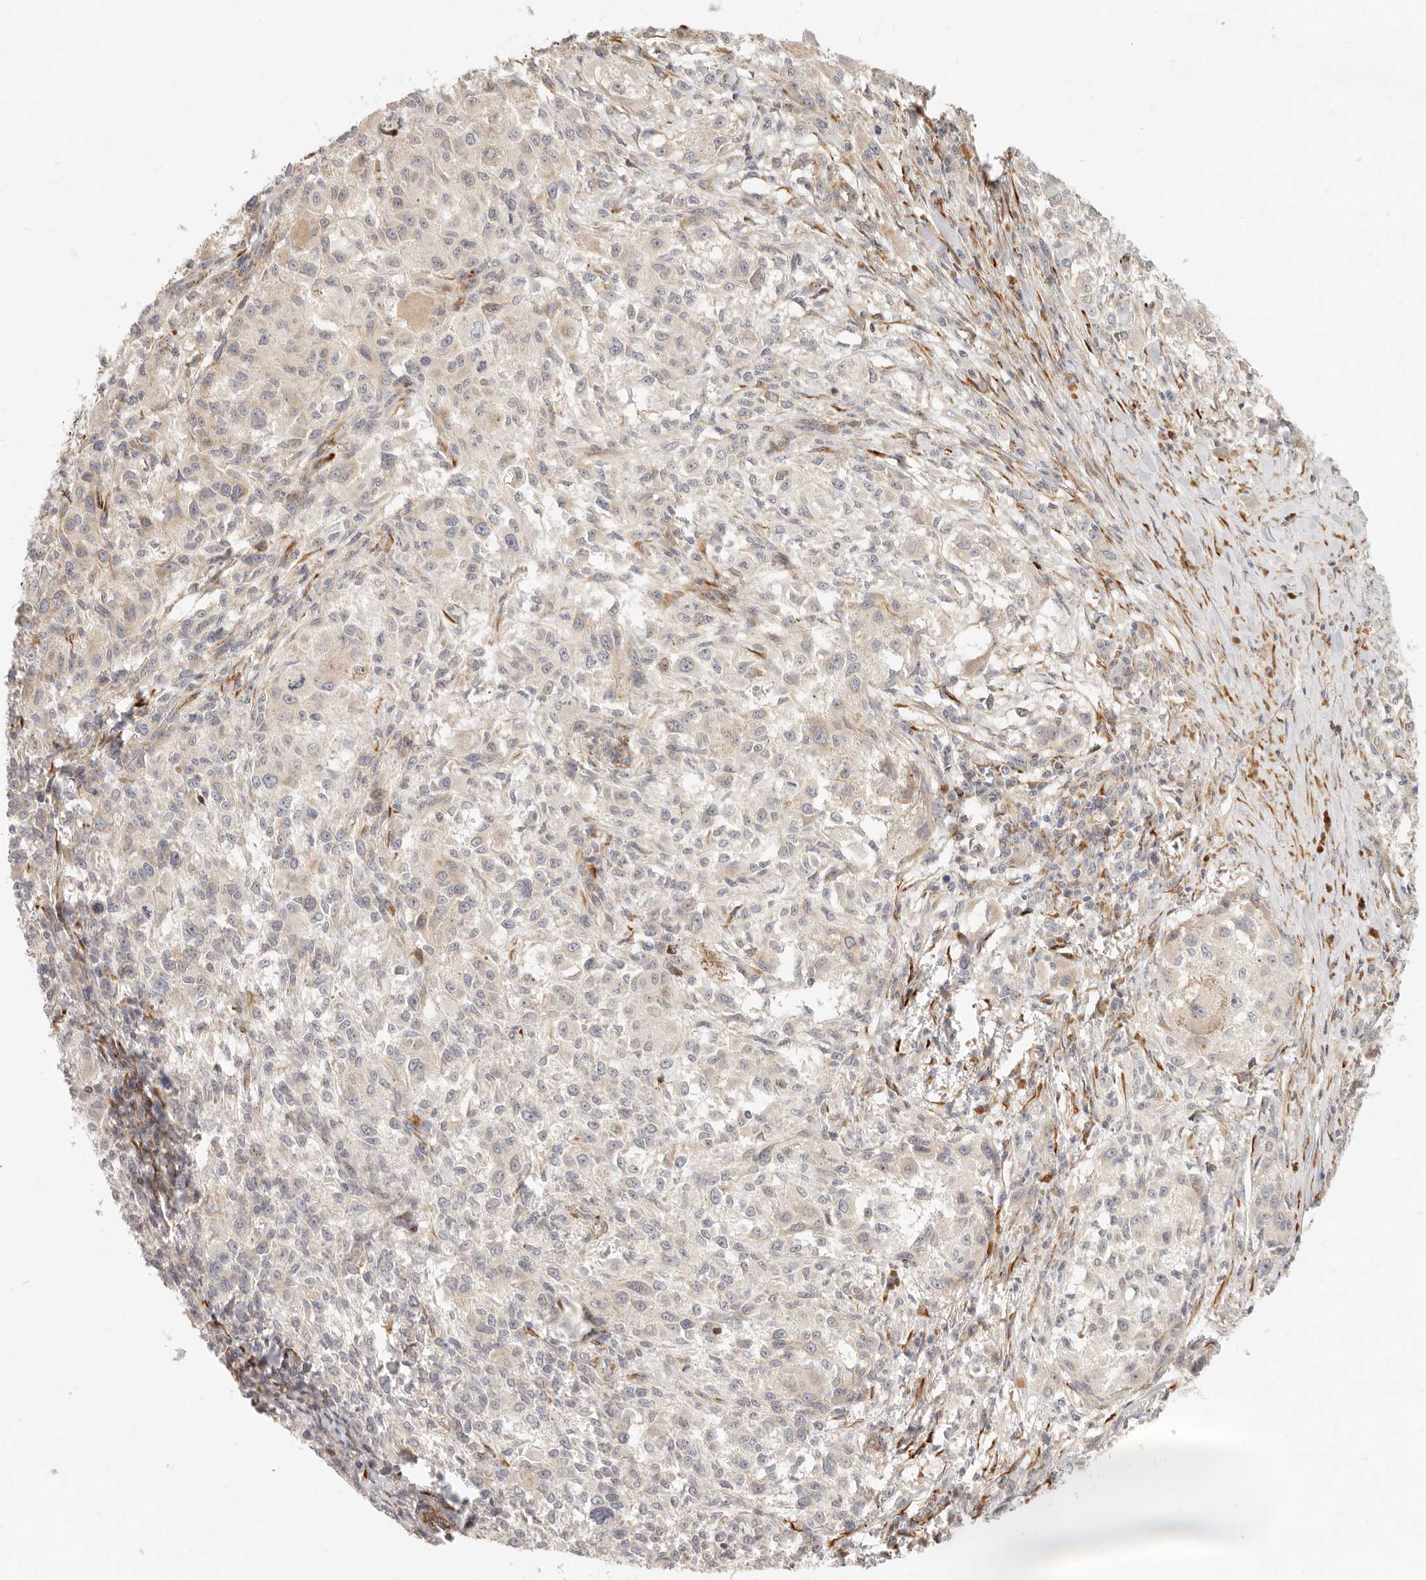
{"staining": {"intensity": "negative", "quantity": "none", "location": "none"}, "tissue": "melanoma", "cell_type": "Tumor cells", "image_type": "cancer", "snomed": [{"axis": "morphology", "description": "Necrosis, NOS"}, {"axis": "morphology", "description": "Malignant melanoma, NOS"}, {"axis": "topography", "description": "Skin"}], "caption": "IHC of human melanoma reveals no staining in tumor cells.", "gene": "SASS6", "patient": {"sex": "female", "age": 87}}